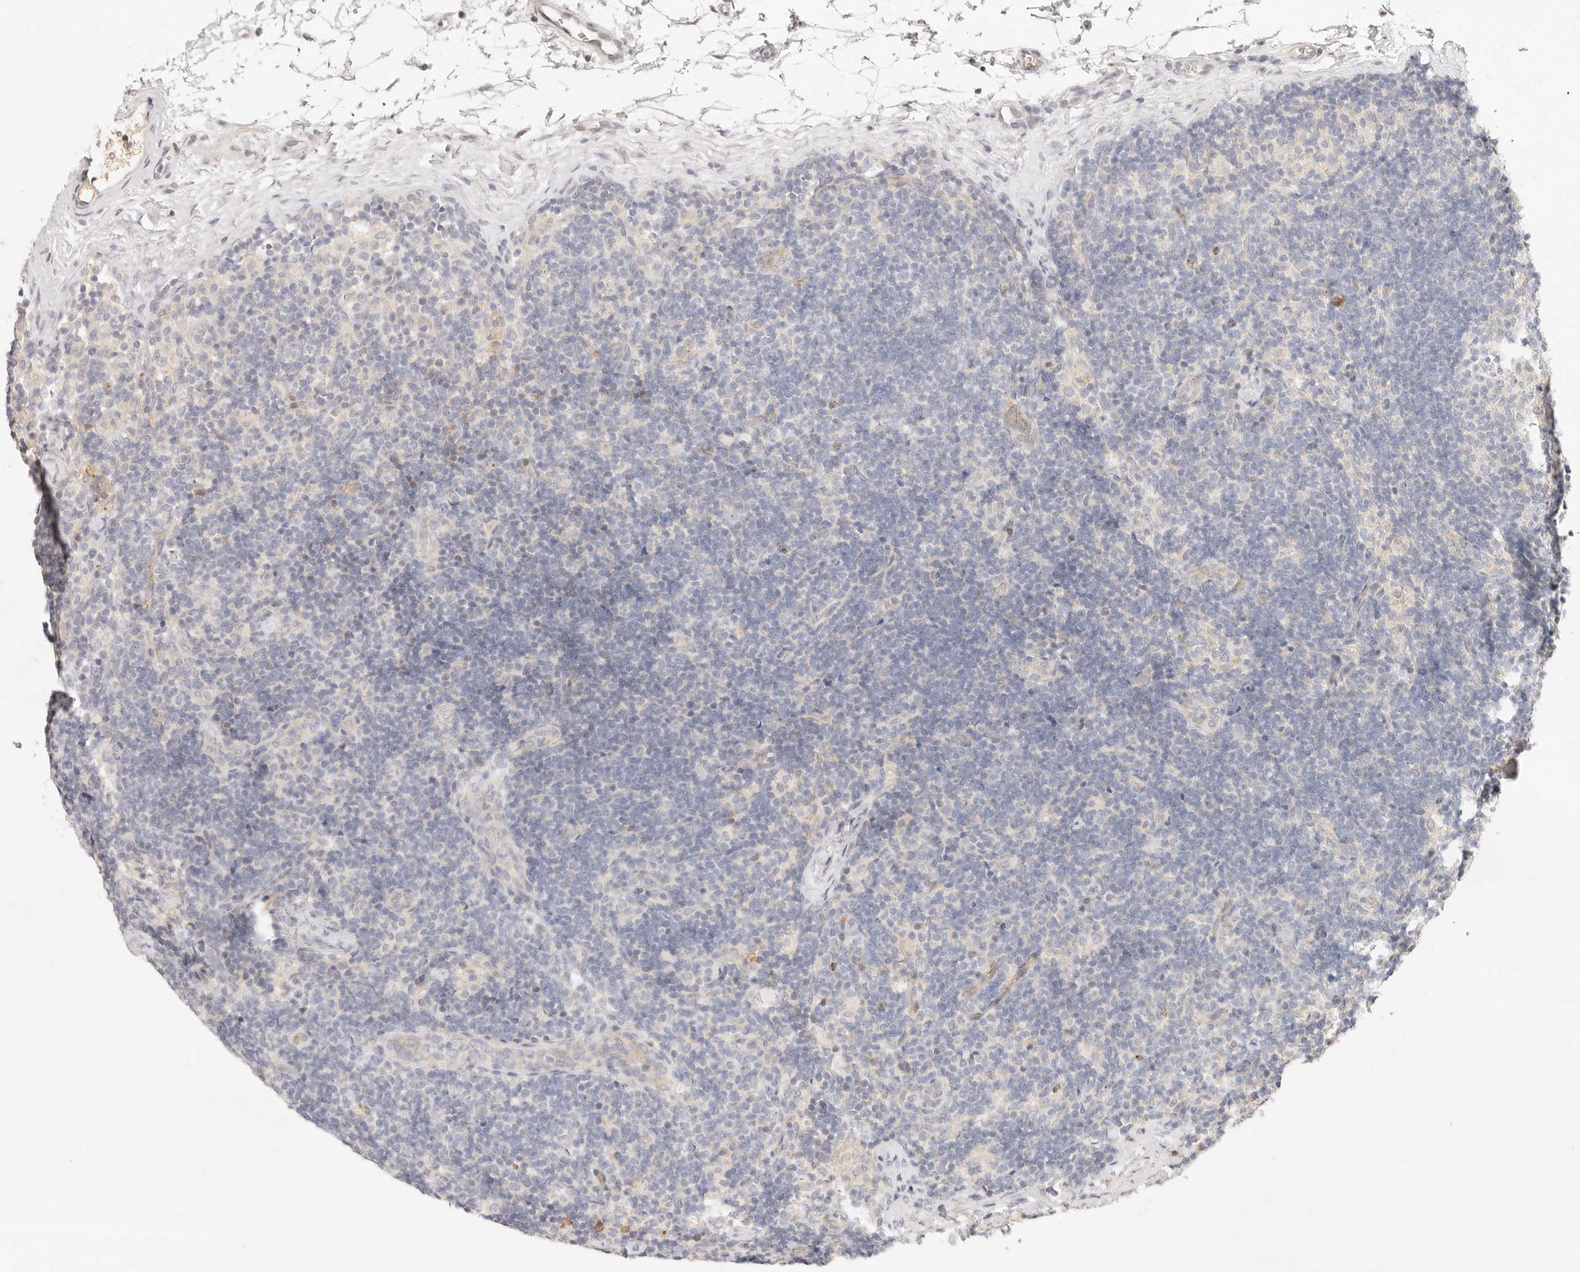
{"staining": {"intensity": "negative", "quantity": "none", "location": "none"}, "tissue": "lymph node", "cell_type": "Germinal center cells", "image_type": "normal", "snomed": [{"axis": "morphology", "description": "Normal tissue, NOS"}, {"axis": "topography", "description": "Lymph node"}], "caption": "Histopathology image shows no significant protein expression in germinal center cells of normal lymph node.", "gene": "GPR156", "patient": {"sex": "female", "age": 22}}